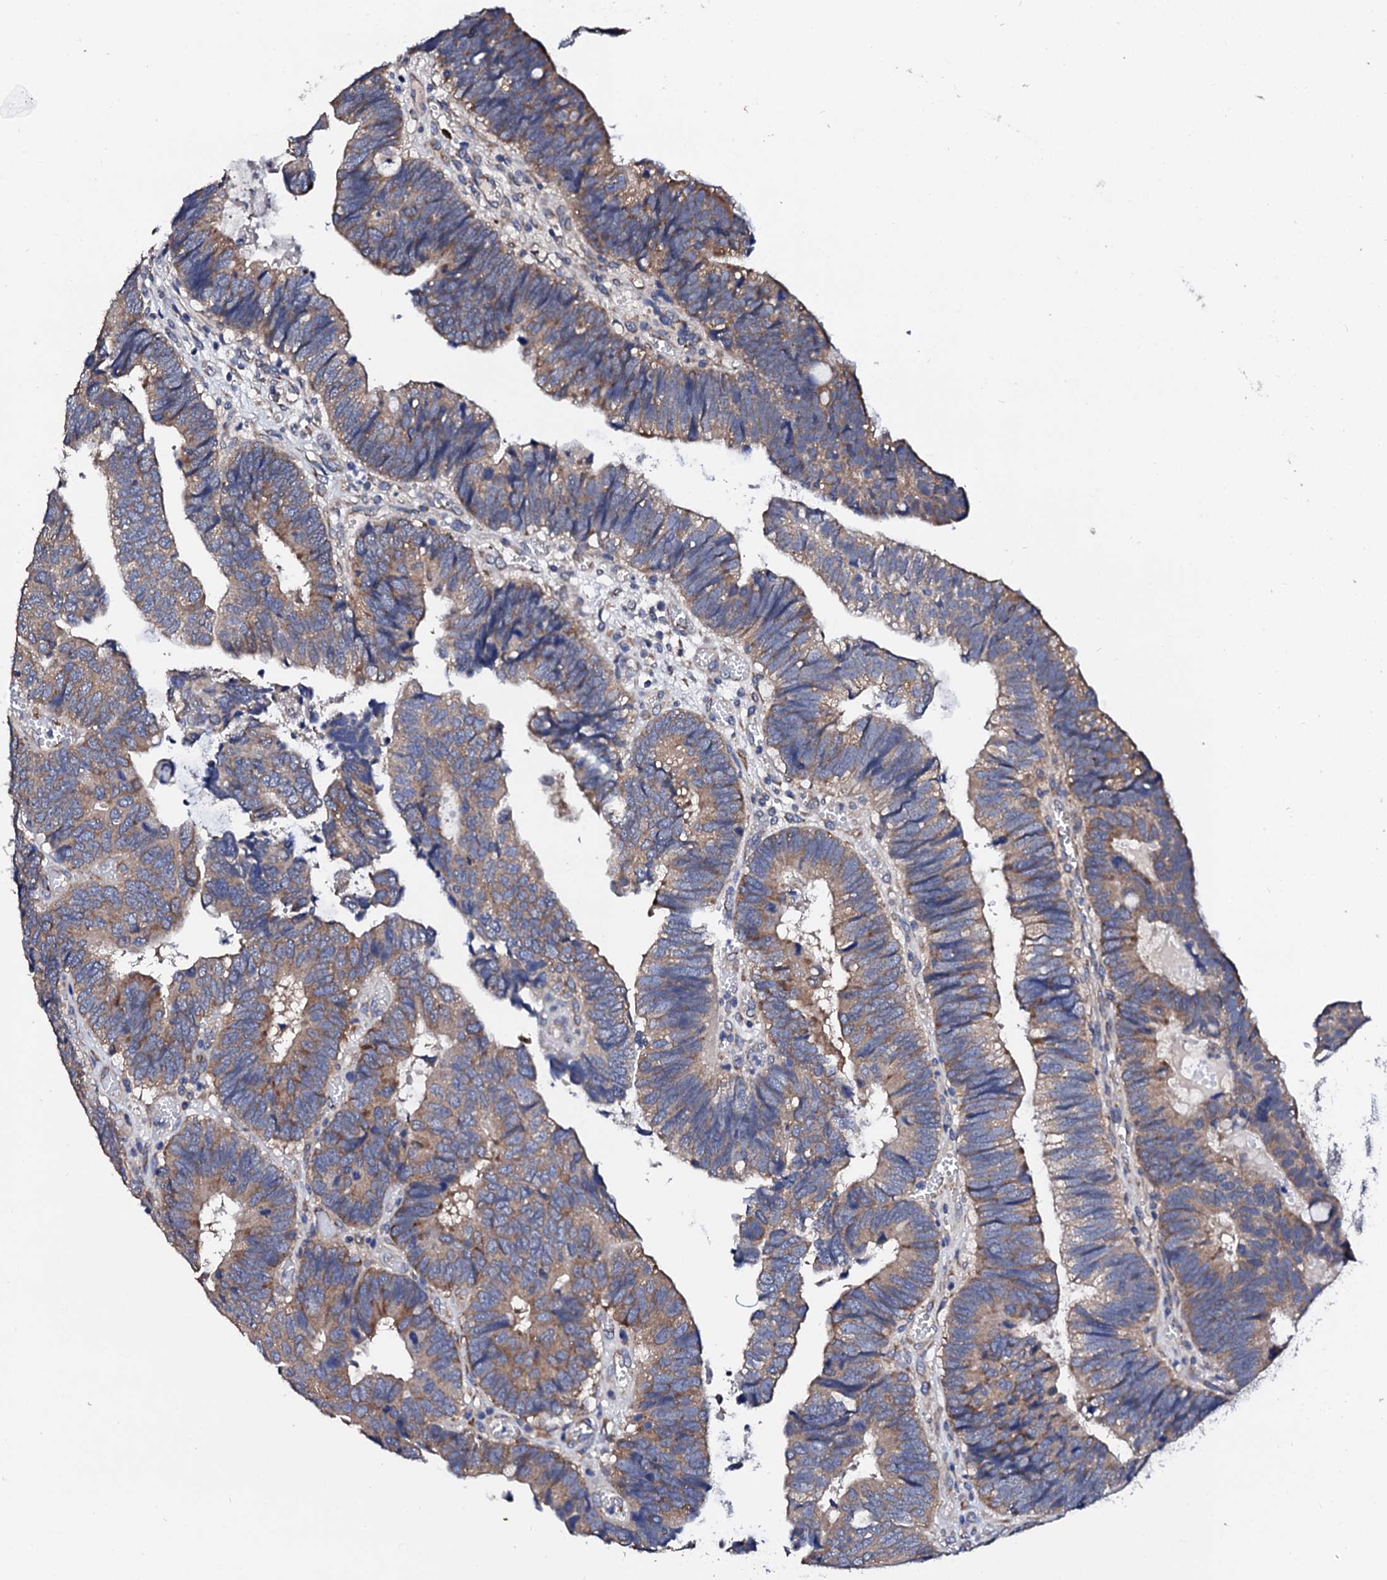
{"staining": {"intensity": "moderate", "quantity": ">75%", "location": "cytoplasmic/membranous"}, "tissue": "colorectal cancer", "cell_type": "Tumor cells", "image_type": "cancer", "snomed": [{"axis": "morphology", "description": "Adenocarcinoma, NOS"}, {"axis": "topography", "description": "Colon"}], "caption": "A brown stain shows moderate cytoplasmic/membranous positivity of a protein in human colorectal cancer (adenocarcinoma) tumor cells. (Stains: DAB (3,3'-diaminobenzidine) in brown, nuclei in blue, Microscopy: brightfield microscopy at high magnification).", "gene": "NUP58", "patient": {"sex": "female", "age": 67}}